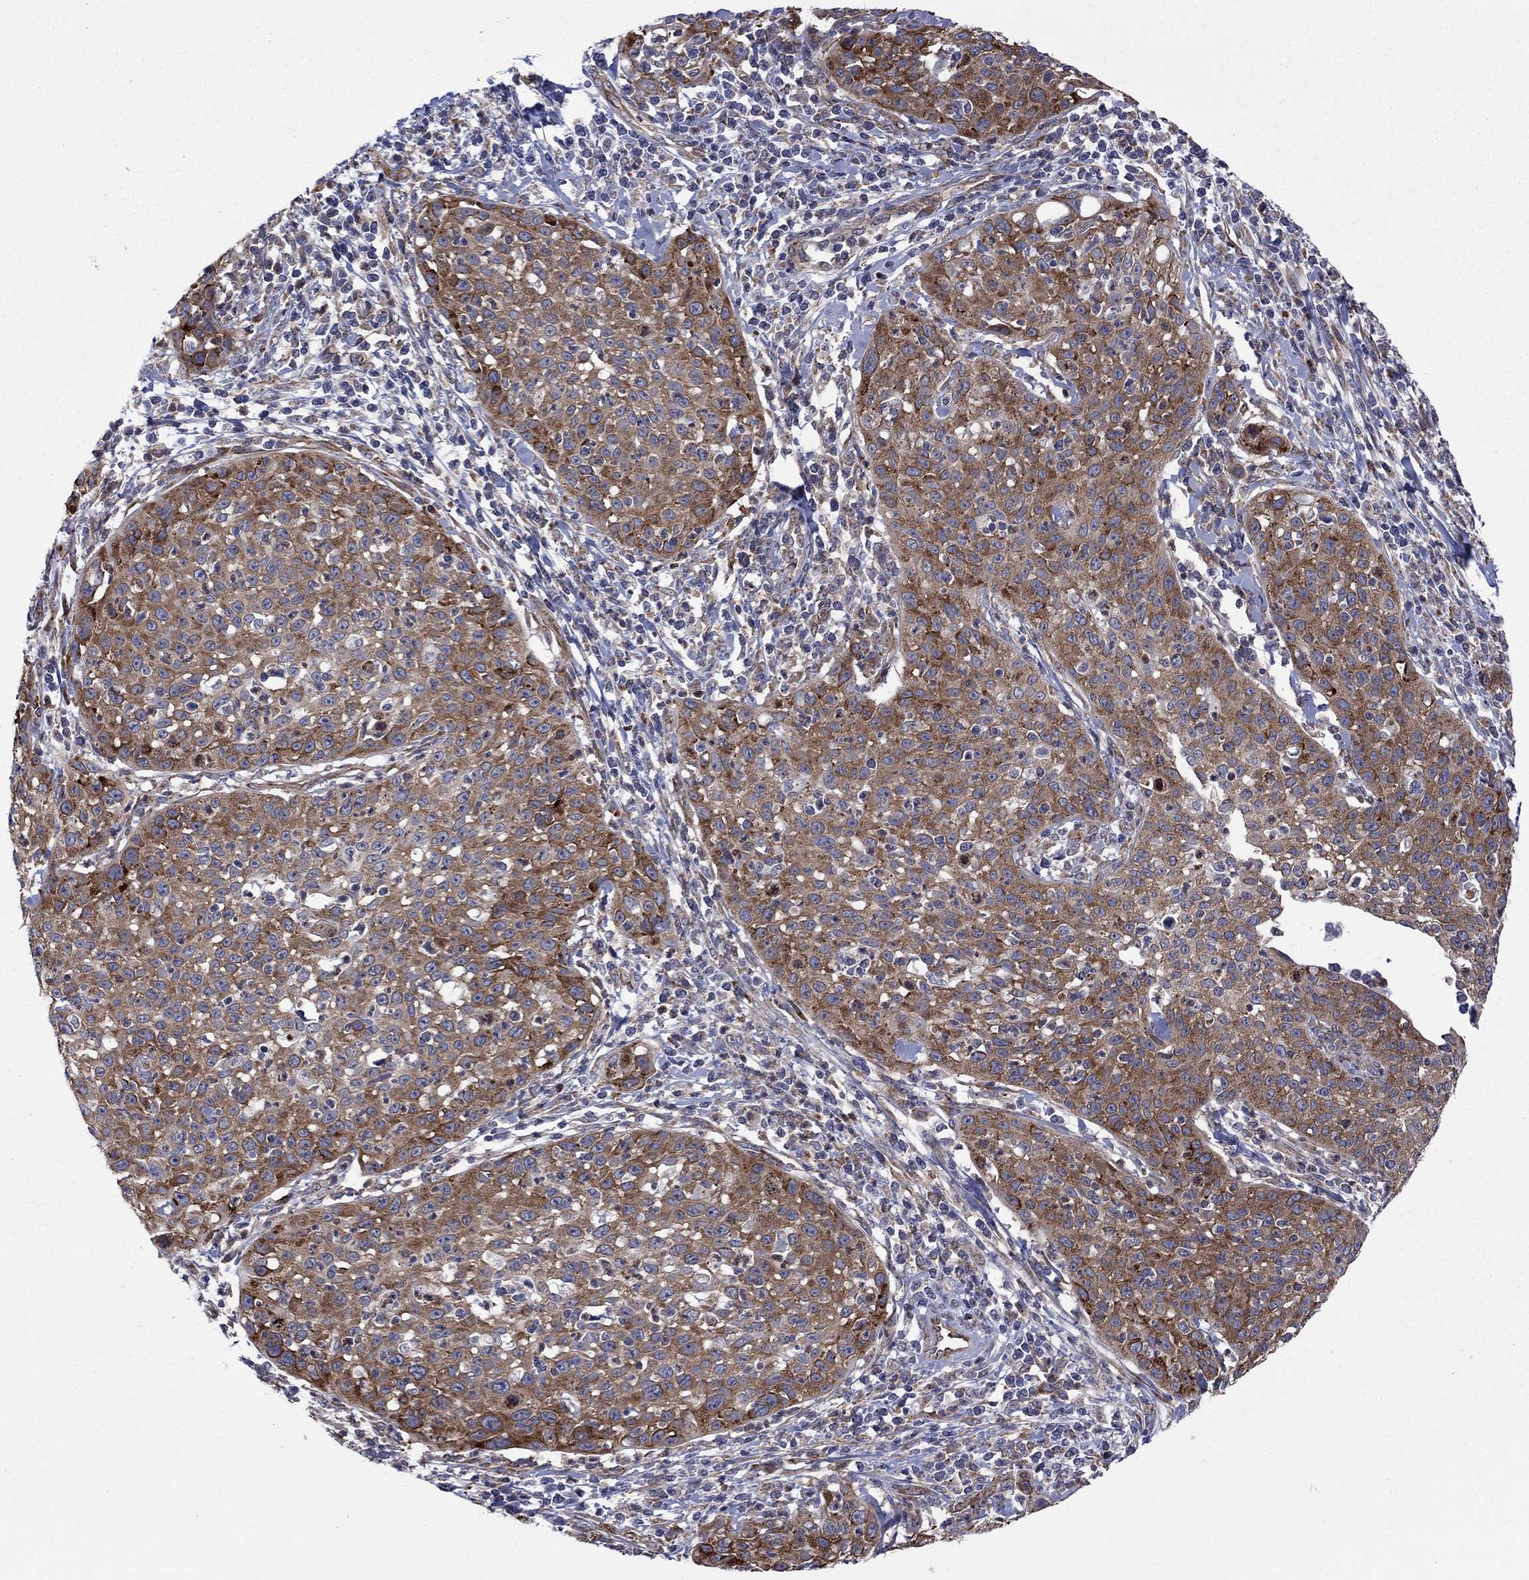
{"staining": {"intensity": "strong", "quantity": "25%-75%", "location": "cytoplasmic/membranous"}, "tissue": "cervical cancer", "cell_type": "Tumor cells", "image_type": "cancer", "snomed": [{"axis": "morphology", "description": "Squamous cell carcinoma, NOS"}, {"axis": "topography", "description": "Cervix"}], "caption": "Strong cytoplasmic/membranous protein staining is seen in approximately 25%-75% of tumor cells in cervical squamous cell carcinoma.", "gene": "GPR155", "patient": {"sex": "female", "age": 26}}